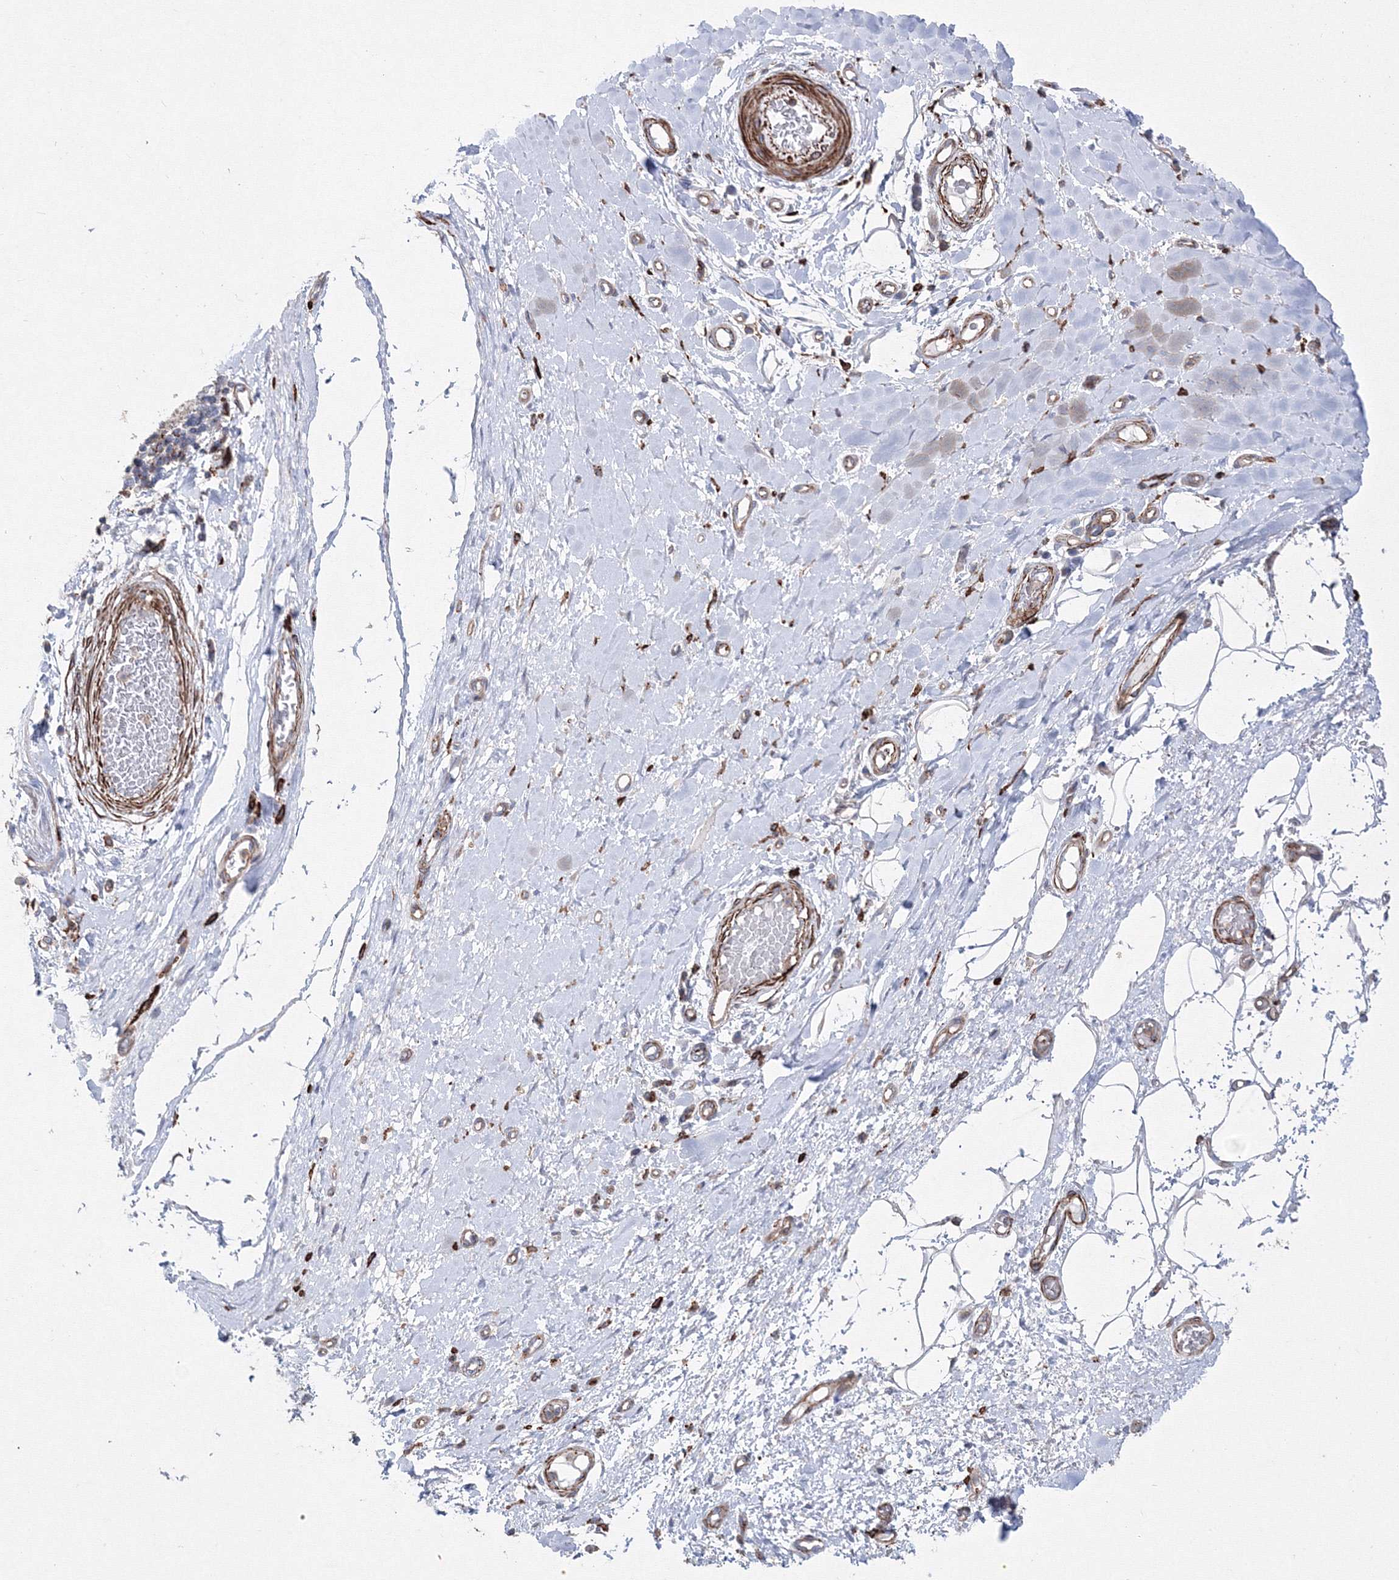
{"staining": {"intensity": "negative", "quantity": "none", "location": "none"}, "tissue": "adipose tissue", "cell_type": "Adipocytes", "image_type": "normal", "snomed": [{"axis": "morphology", "description": "Normal tissue, NOS"}, {"axis": "morphology", "description": "Adenocarcinoma, NOS"}, {"axis": "topography", "description": "Esophagus"}, {"axis": "topography", "description": "Stomach, upper"}, {"axis": "topography", "description": "Peripheral nerve tissue"}], "caption": "Immunohistochemistry (IHC) histopathology image of normal adipose tissue: human adipose tissue stained with DAB (3,3'-diaminobenzidine) reveals no significant protein expression in adipocytes.", "gene": "GPR82", "patient": {"sex": "male", "age": 62}}